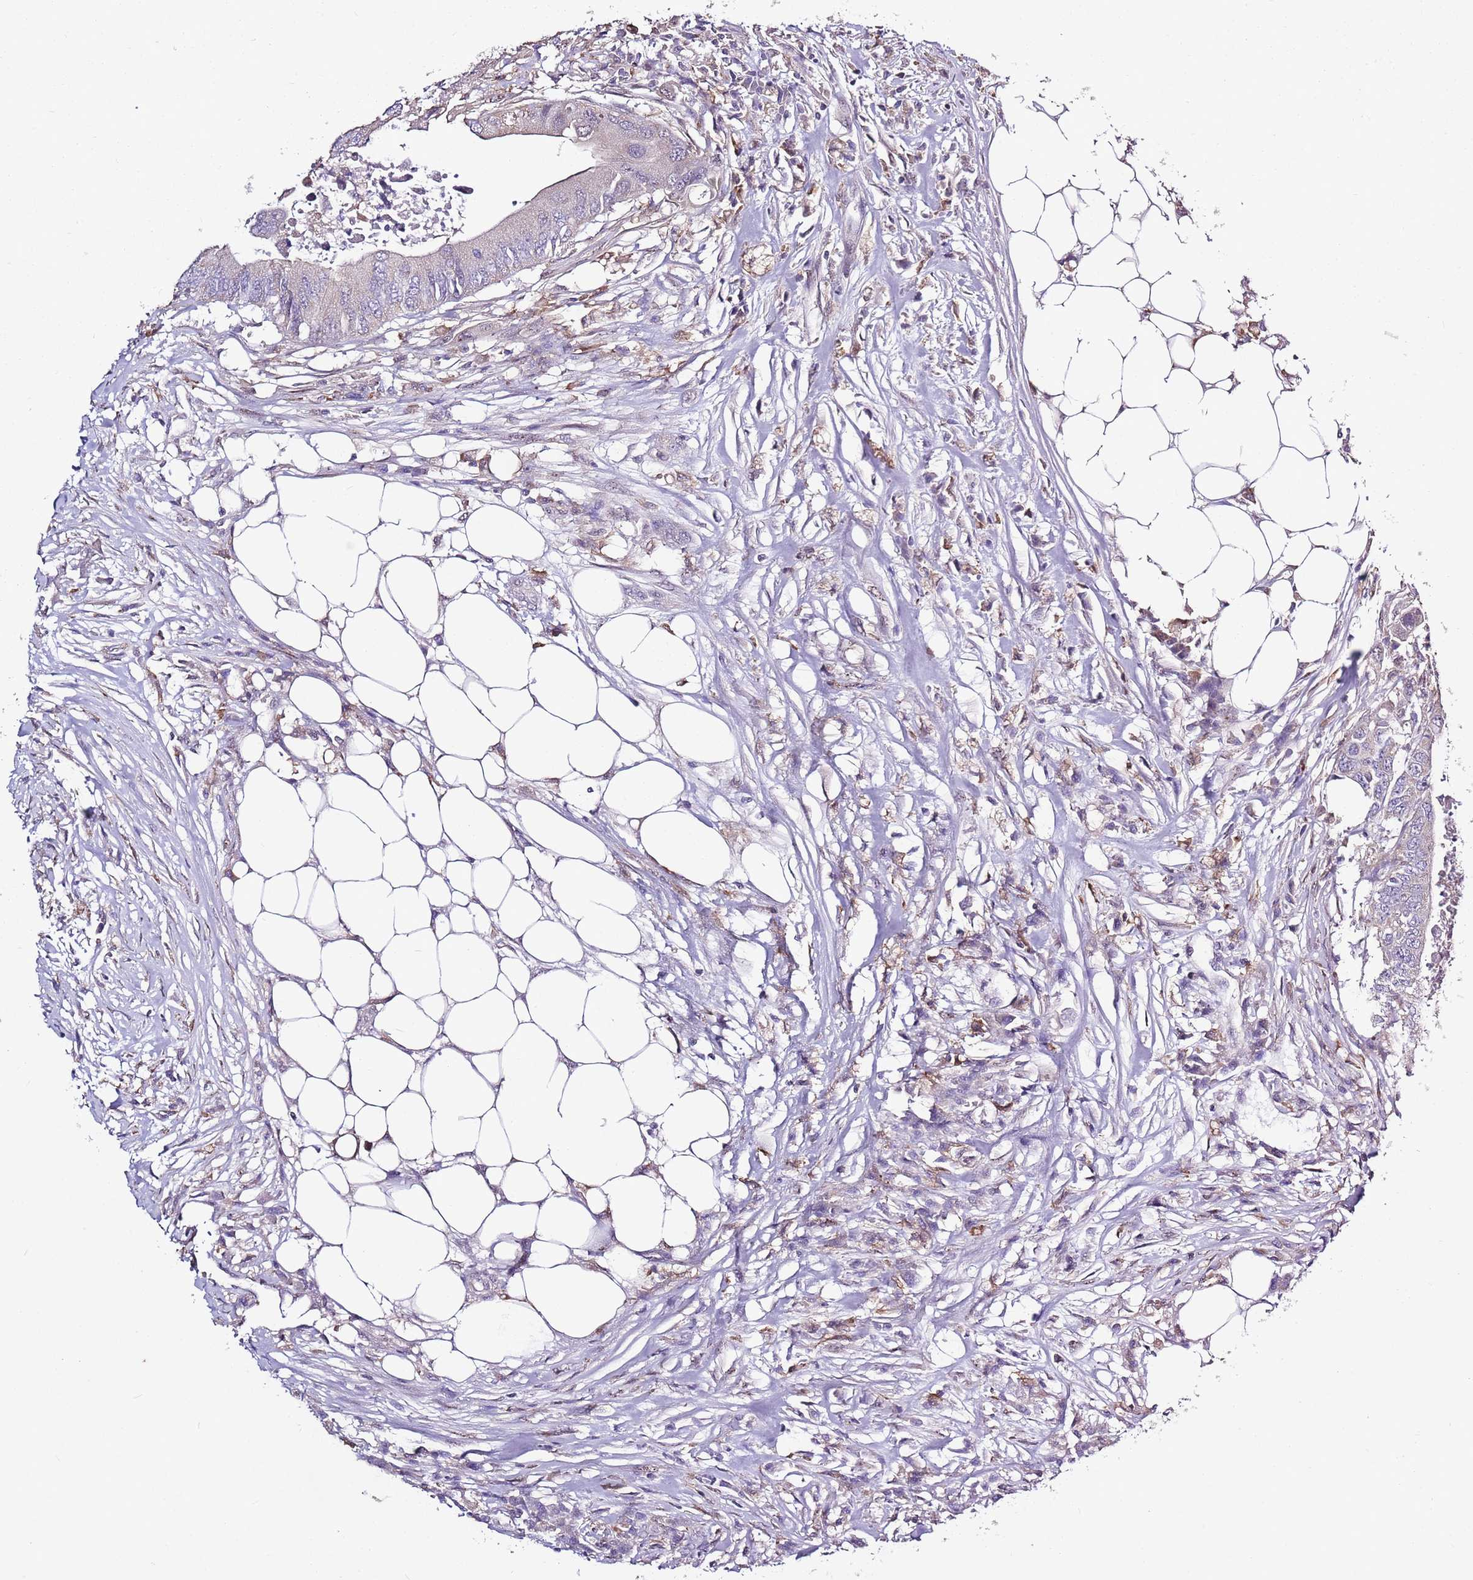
{"staining": {"intensity": "negative", "quantity": "none", "location": "none"}, "tissue": "colorectal cancer", "cell_type": "Tumor cells", "image_type": "cancer", "snomed": [{"axis": "morphology", "description": "Adenocarcinoma, NOS"}, {"axis": "topography", "description": "Colon"}], "caption": "DAB (3,3'-diaminobenzidine) immunohistochemical staining of human colorectal cancer demonstrates no significant positivity in tumor cells.", "gene": "CAPN9", "patient": {"sex": "male", "age": 71}}